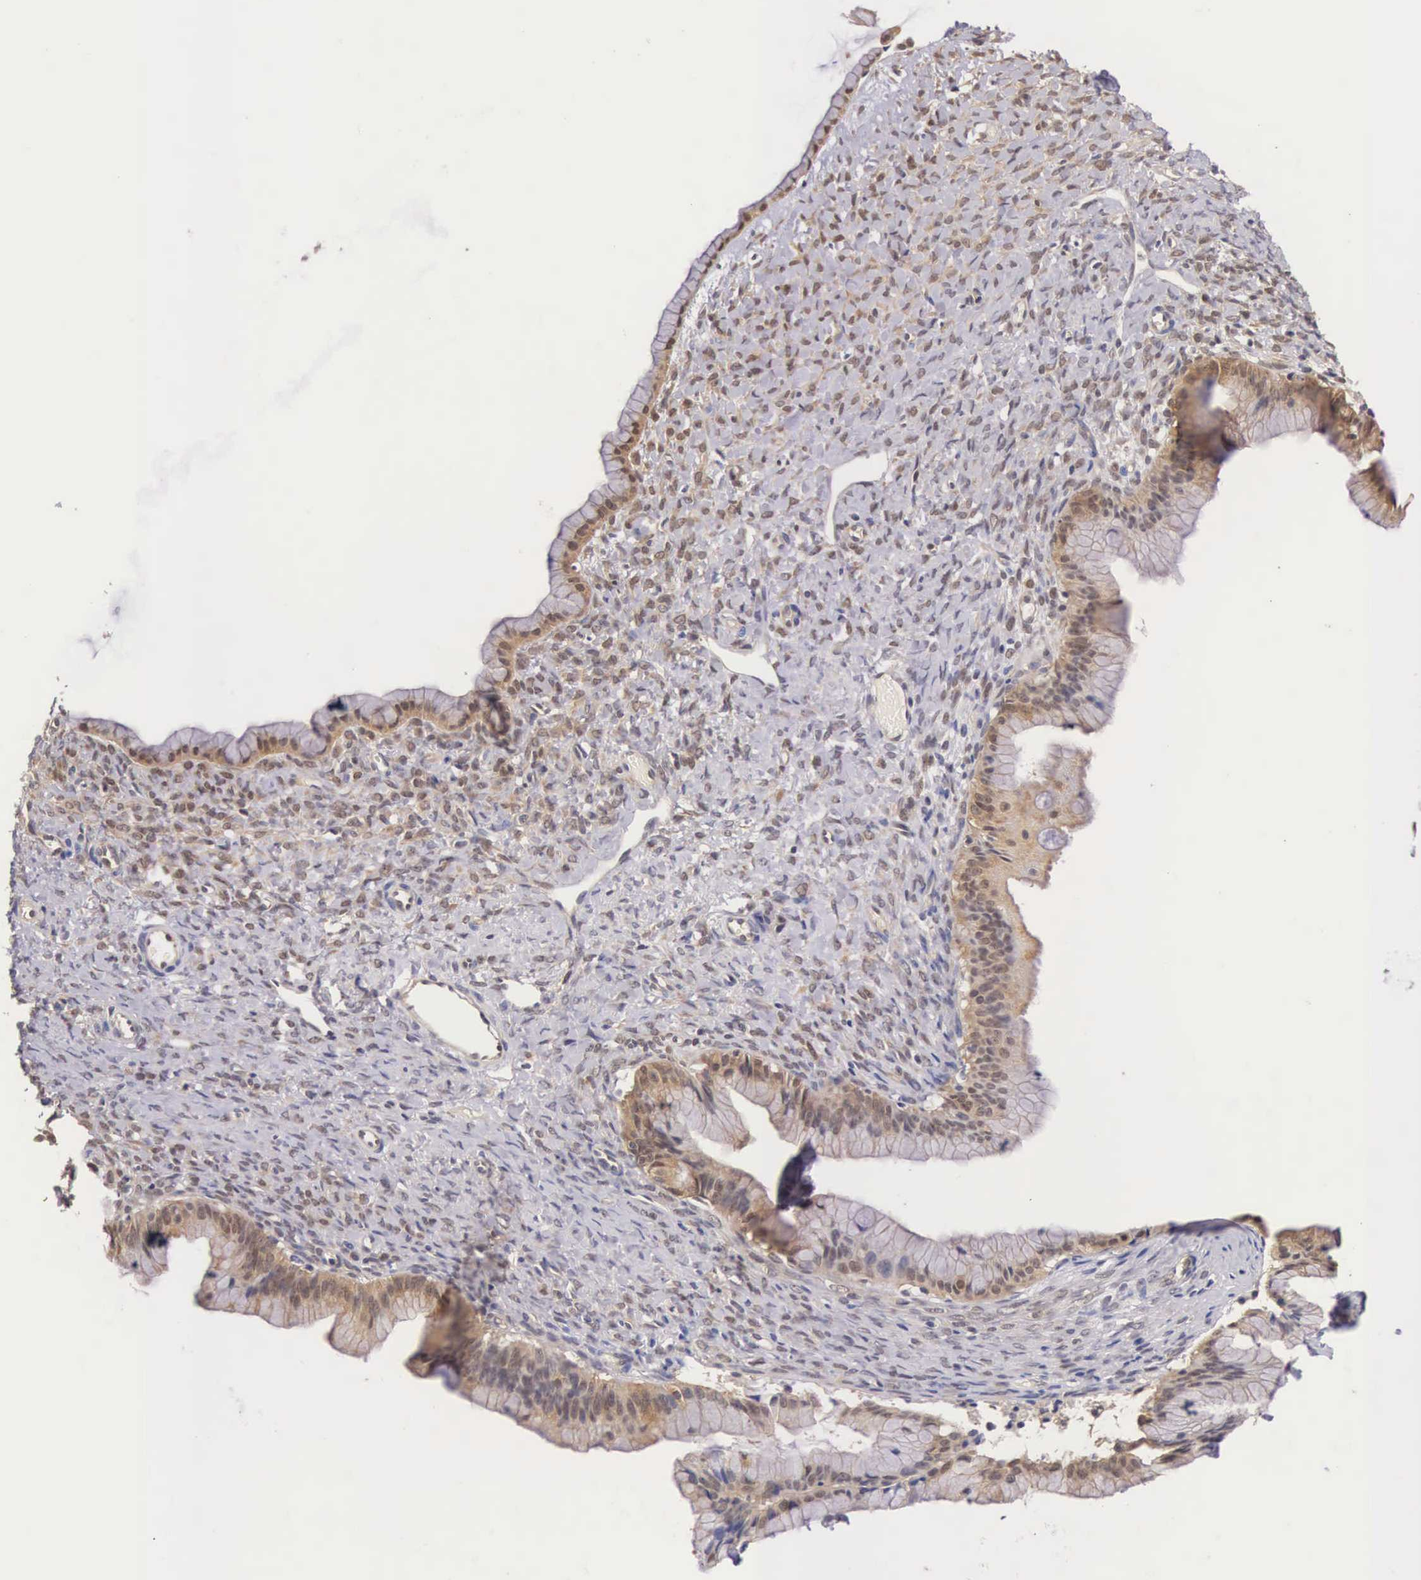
{"staining": {"intensity": "moderate", "quantity": "25%-75%", "location": "cytoplasmic/membranous"}, "tissue": "ovarian cancer", "cell_type": "Tumor cells", "image_type": "cancer", "snomed": [{"axis": "morphology", "description": "Cystadenocarcinoma, mucinous, NOS"}, {"axis": "topography", "description": "Ovary"}], "caption": "This photomicrograph reveals mucinous cystadenocarcinoma (ovarian) stained with immunohistochemistry to label a protein in brown. The cytoplasmic/membranous of tumor cells show moderate positivity for the protein. Nuclei are counter-stained blue.", "gene": "IGBP1", "patient": {"sex": "female", "age": 25}}